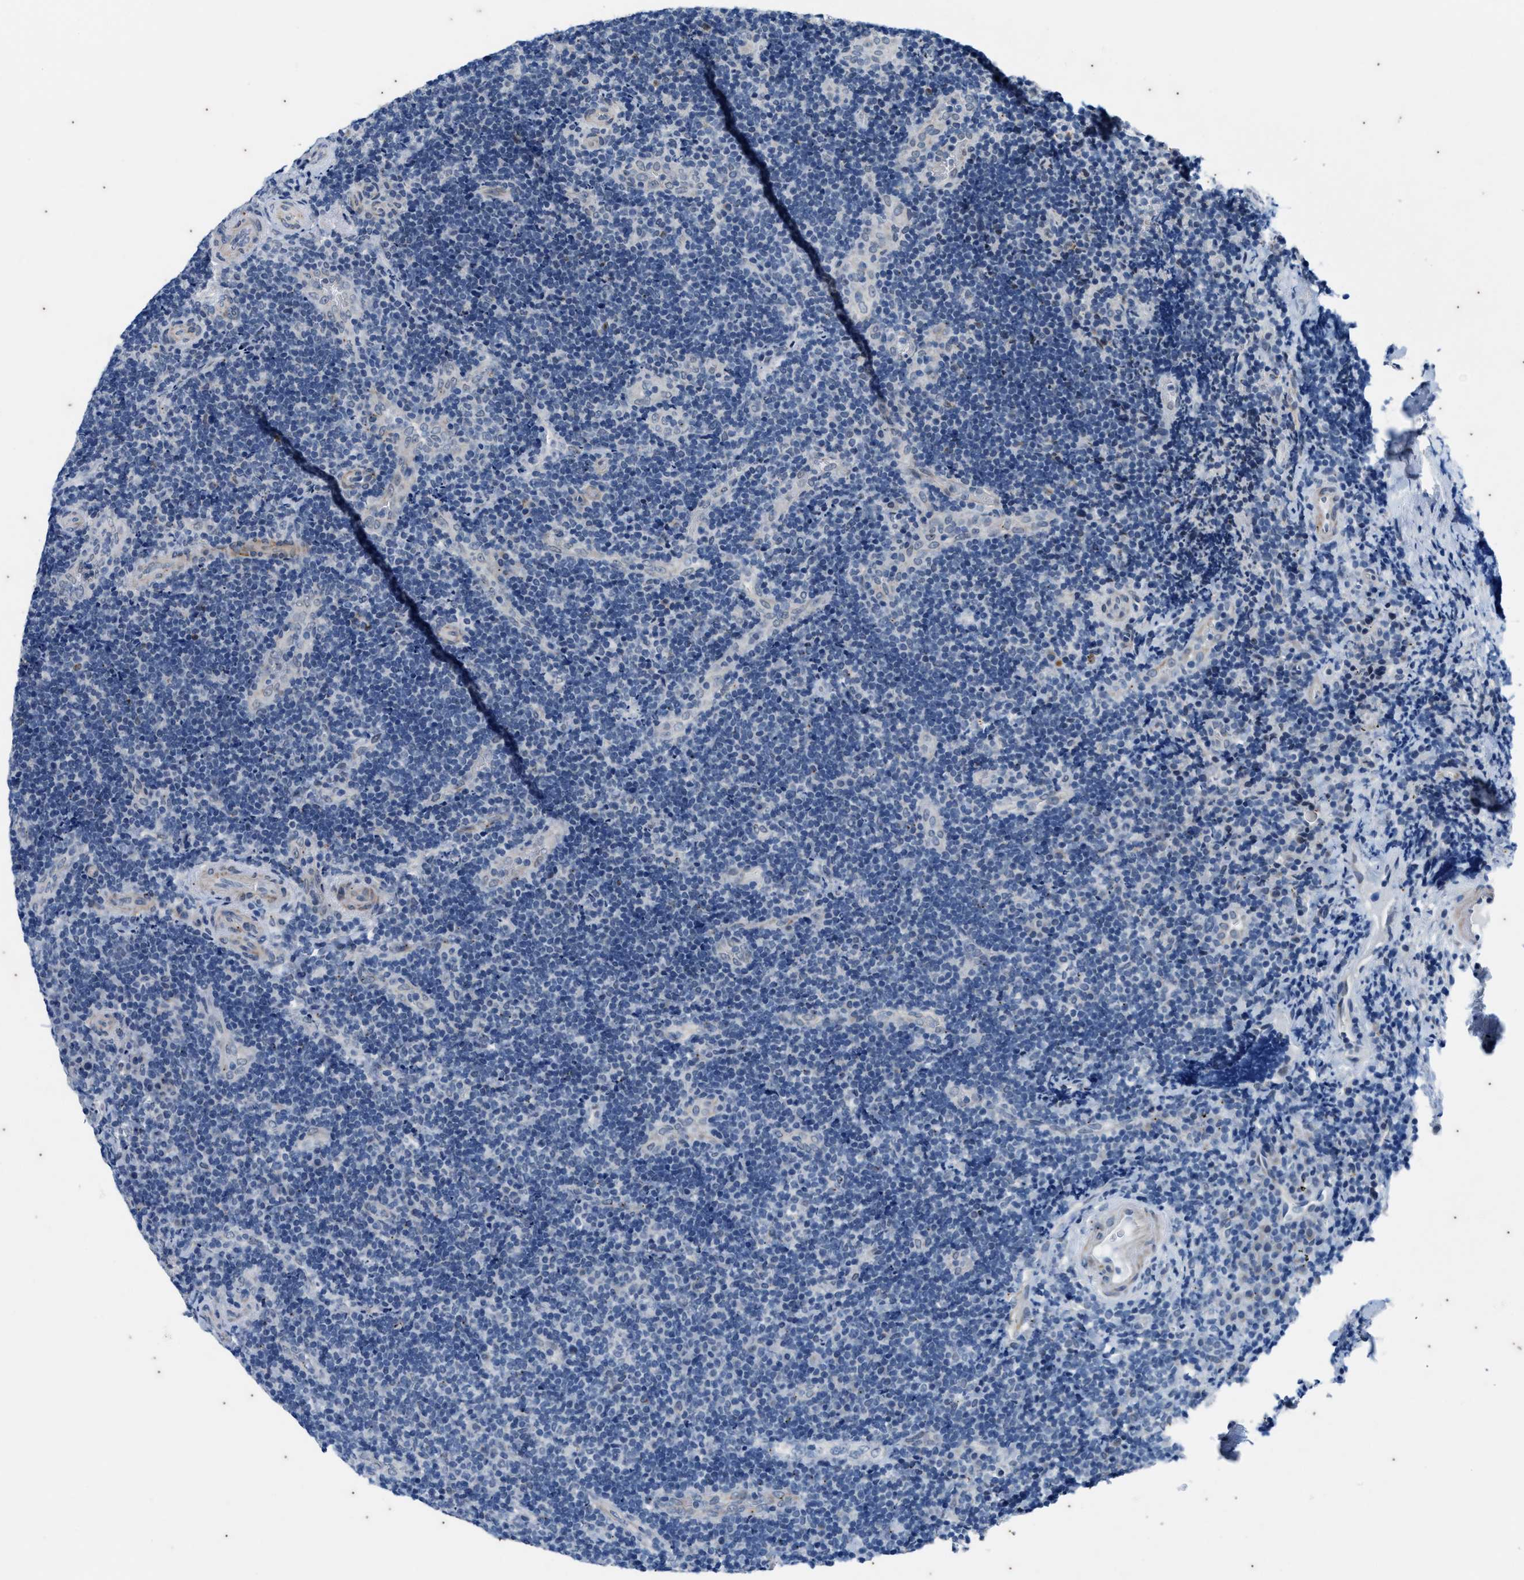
{"staining": {"intensity": "negative", "quantity": "none", "location": "none"}, "tissue": "lymphoma", "cell_type": "Tumor cells", "image_type": "cancer", "snomed": [{"axis": "morphology", "description": "Malignant lymphoma, non-Hodgkin's type, High grade"}, {"axis": "topography", "description": "Tonsil"}], "caption": "The micrograph demonstrates no significant expression in tumor cells of lymphoma.", "gene": "KIF24", "patient": {"sex": "female", "age": 36}}